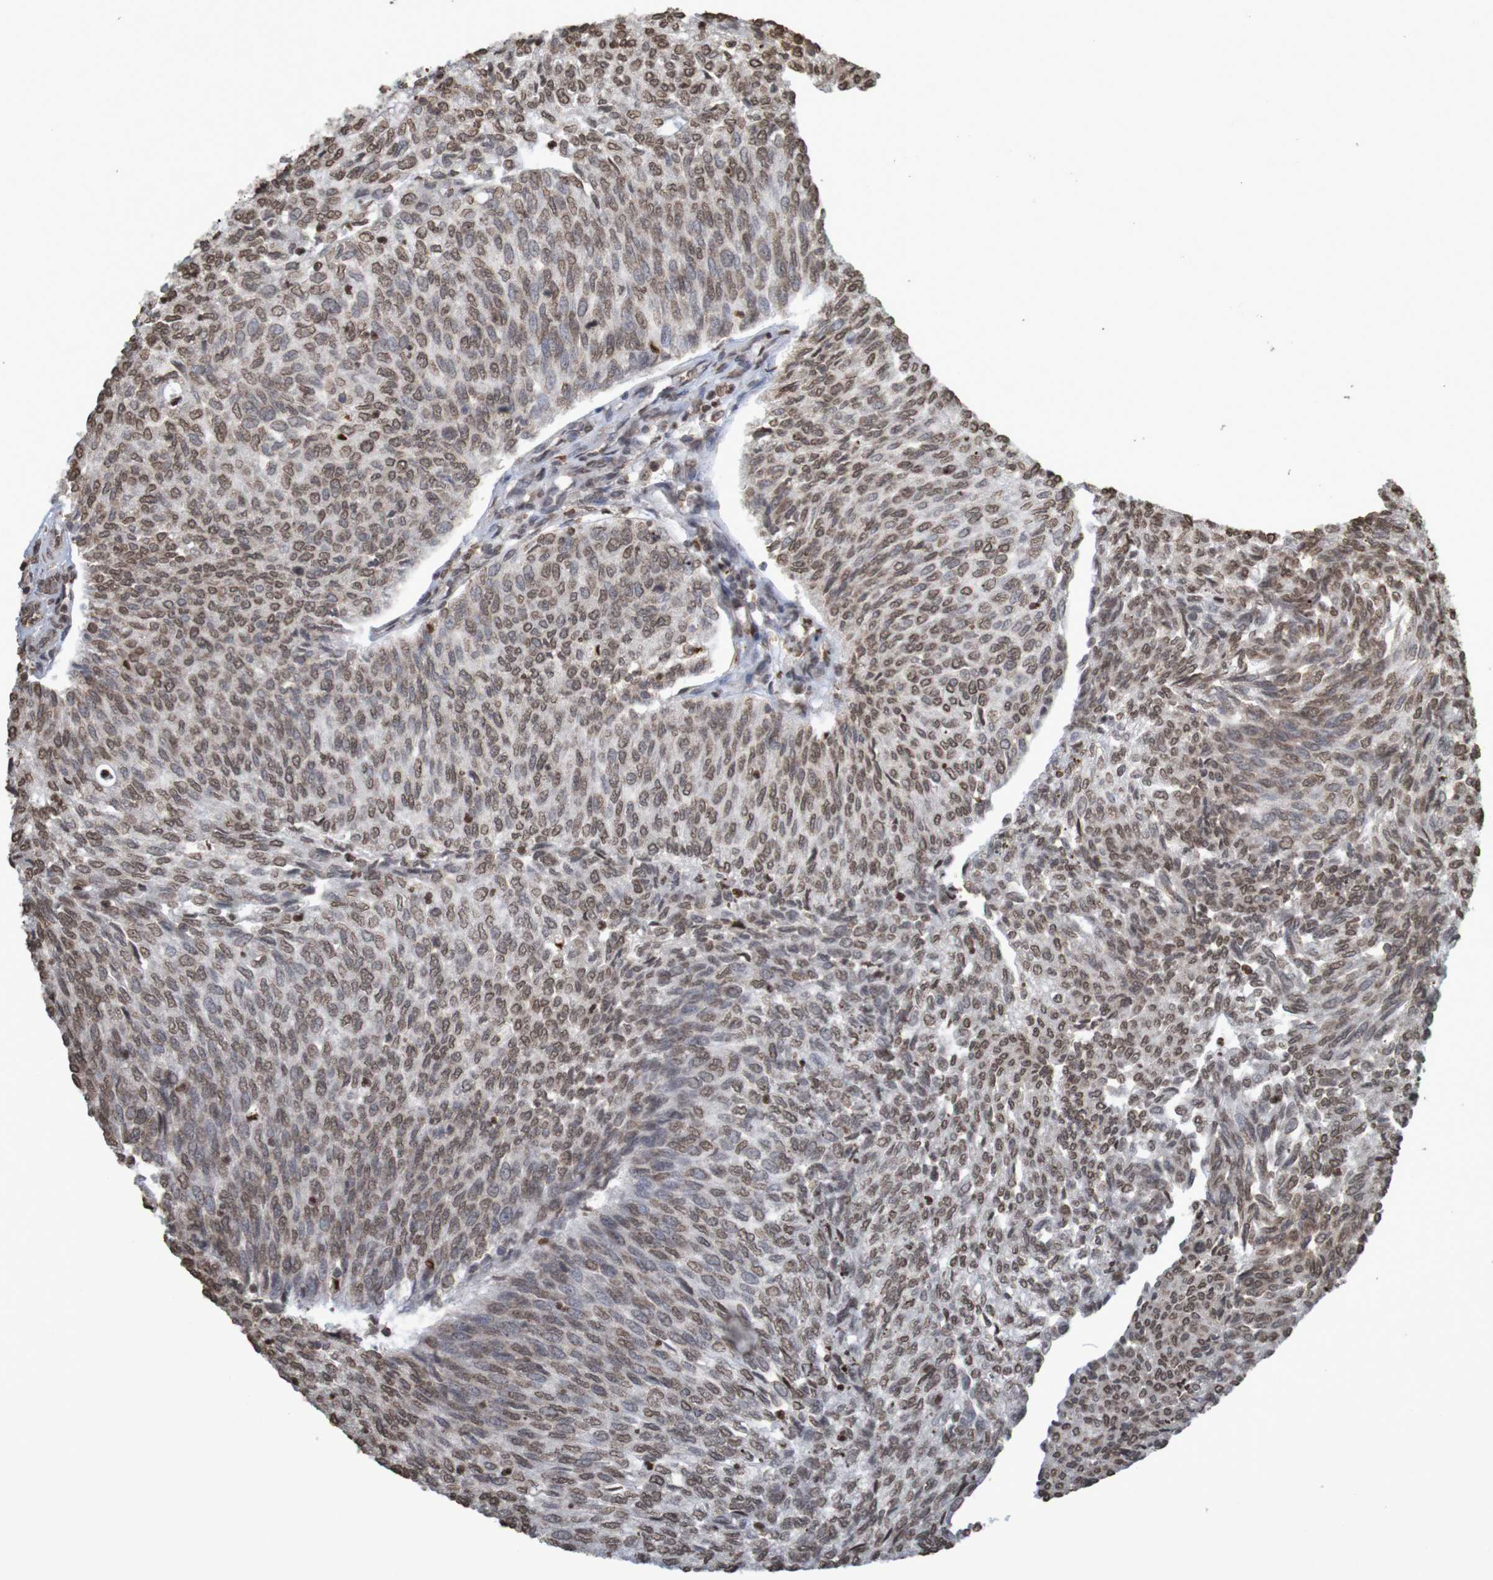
{"staining": {"intensity": "moderate", "quantity": ">75%", "location": "nuclear"}, "tissue": "urothelial cancer", "cell_type": "Tumor cells", "image_type": "cancer", "snomed": [{"axis": "morphology", "description": "Urothelial carcinoma, Low grade"}, {"axis": "topography", "description": "Urinary bladder"}], "caption": "Protein expression analysis of urothelial carcinoma (low-grade) demonstrates moderate nuclear staining in about >75% of tumor cells.", "gene": "GFI1", "patient": {"sex": "female", "age": 79}}